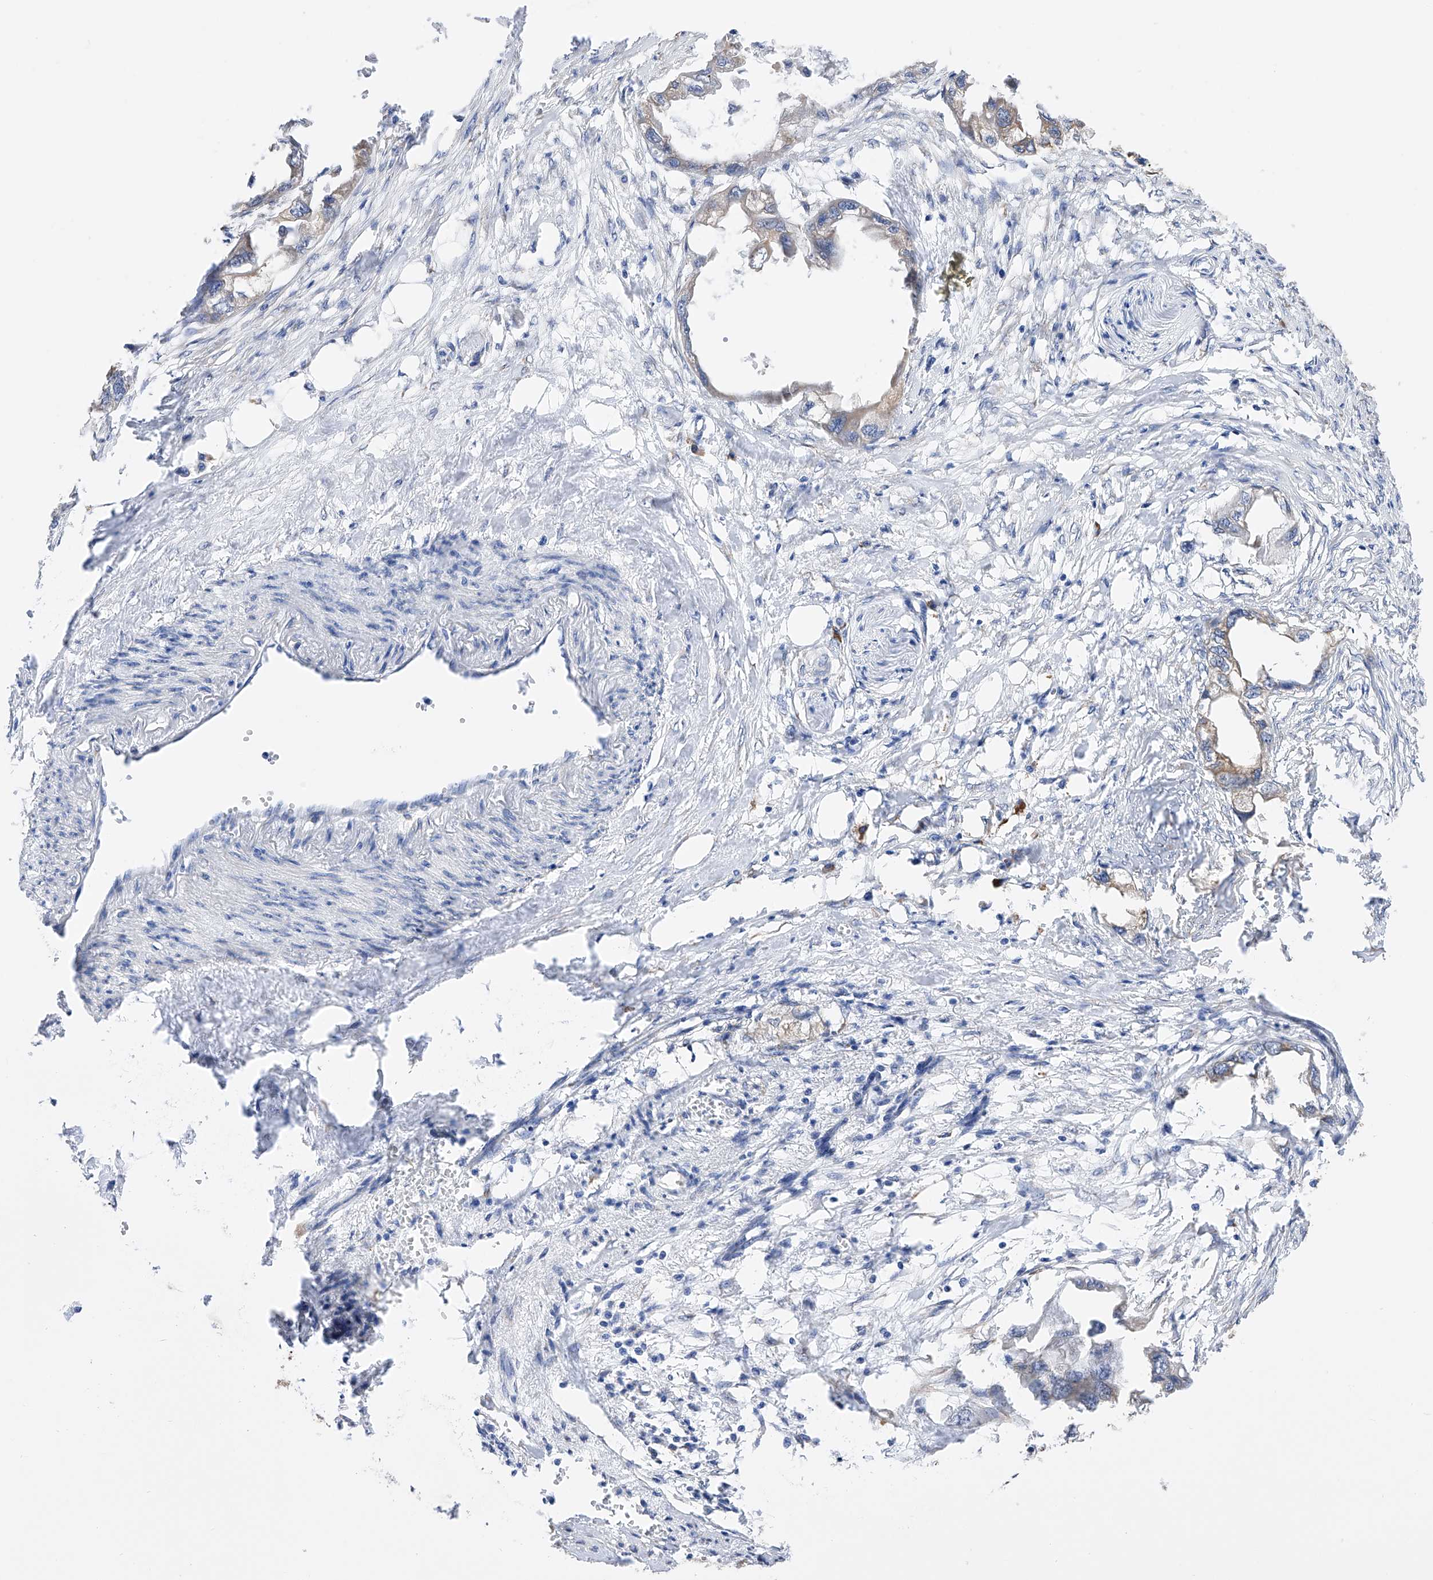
{"staining": {"intensity": "weak", "quantity": "<25%", "location": "cytoplasmic/membranous"}, "tissue": "endometrial cancer", "cell_type": "Tumor cells", "image_type": "cancer", "snomed": [{"axis": "morphology", "description": "Adenocarcinoma, NOS"}, {"axis": "morphology", "description": "Adenocarcinoma, metastatic, NOS"}, {"axis": "topography", "description": "Adipose tissue"}, {"axis": "topography", "description": "Endometrium"}], "caption": "High magnification brightfield microscopy of endometrial cancer (adenocarcinoma) stained with DAB (3,3'-diaminobenzidine) (brown) and counterstained with hematoxylin (blue): tumor cells show no significant positivity.", "gene": "PDIA5", "patient": {"sex": "female", "age": 67}}